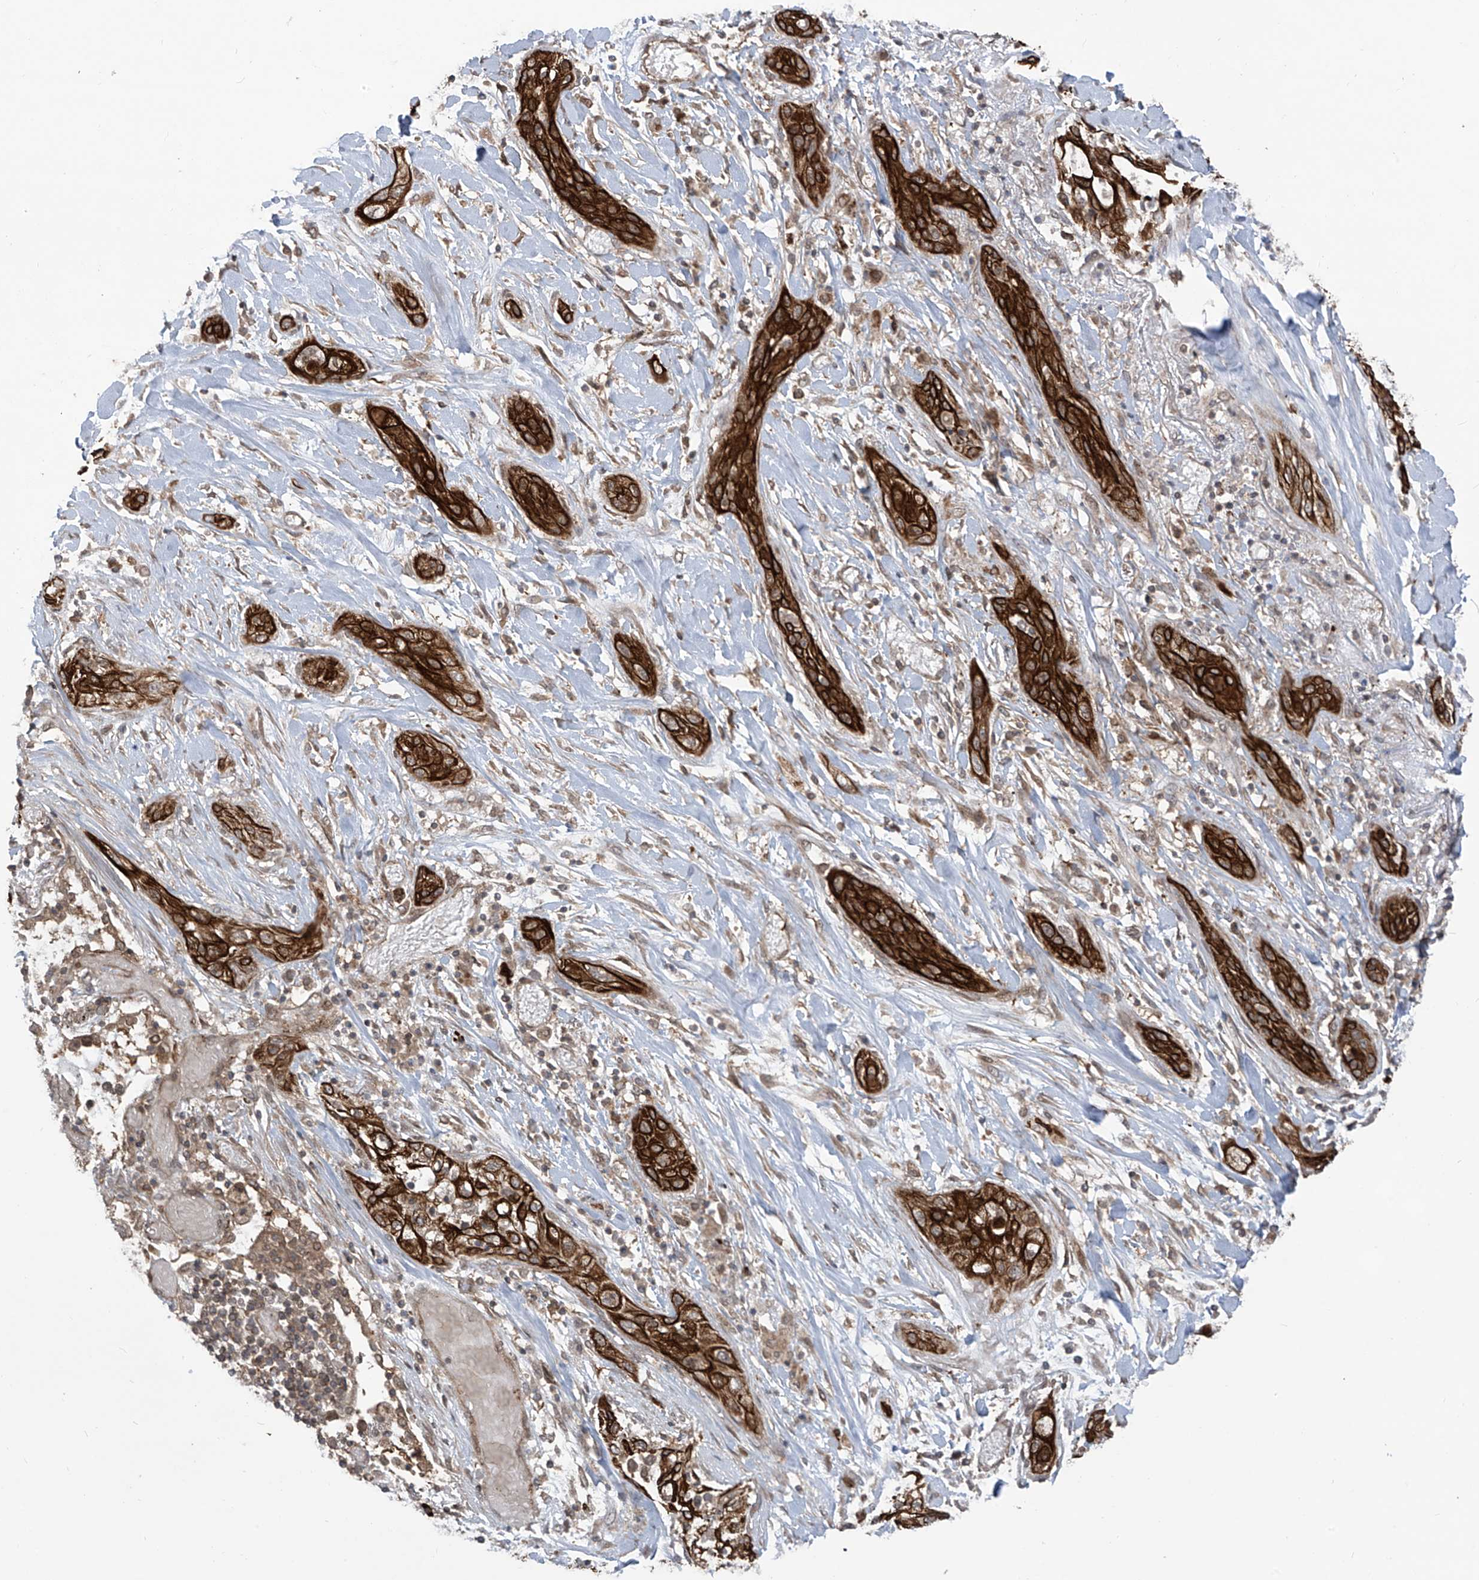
{"staining": {"intensity": "strong", "quantity": ">75%", "location": "cytoplasmic/membranous"}, "tissue": "lung cancer", "cell_type": "Tumor cells", "image_type": "cancer", "snomed": [{"axis": "morphology", "description": "Squamous cell carcinoma, NOS"}, {"axis": "topography", "description": "Lung"}], "caption": "A brown stain labels strong cytoplasmic/membranous expression of a protein in human lung squamous cell carcinoma tumor cells.", "gene": "TRIM67", "patient": {"sex": "female", "age": 47}}